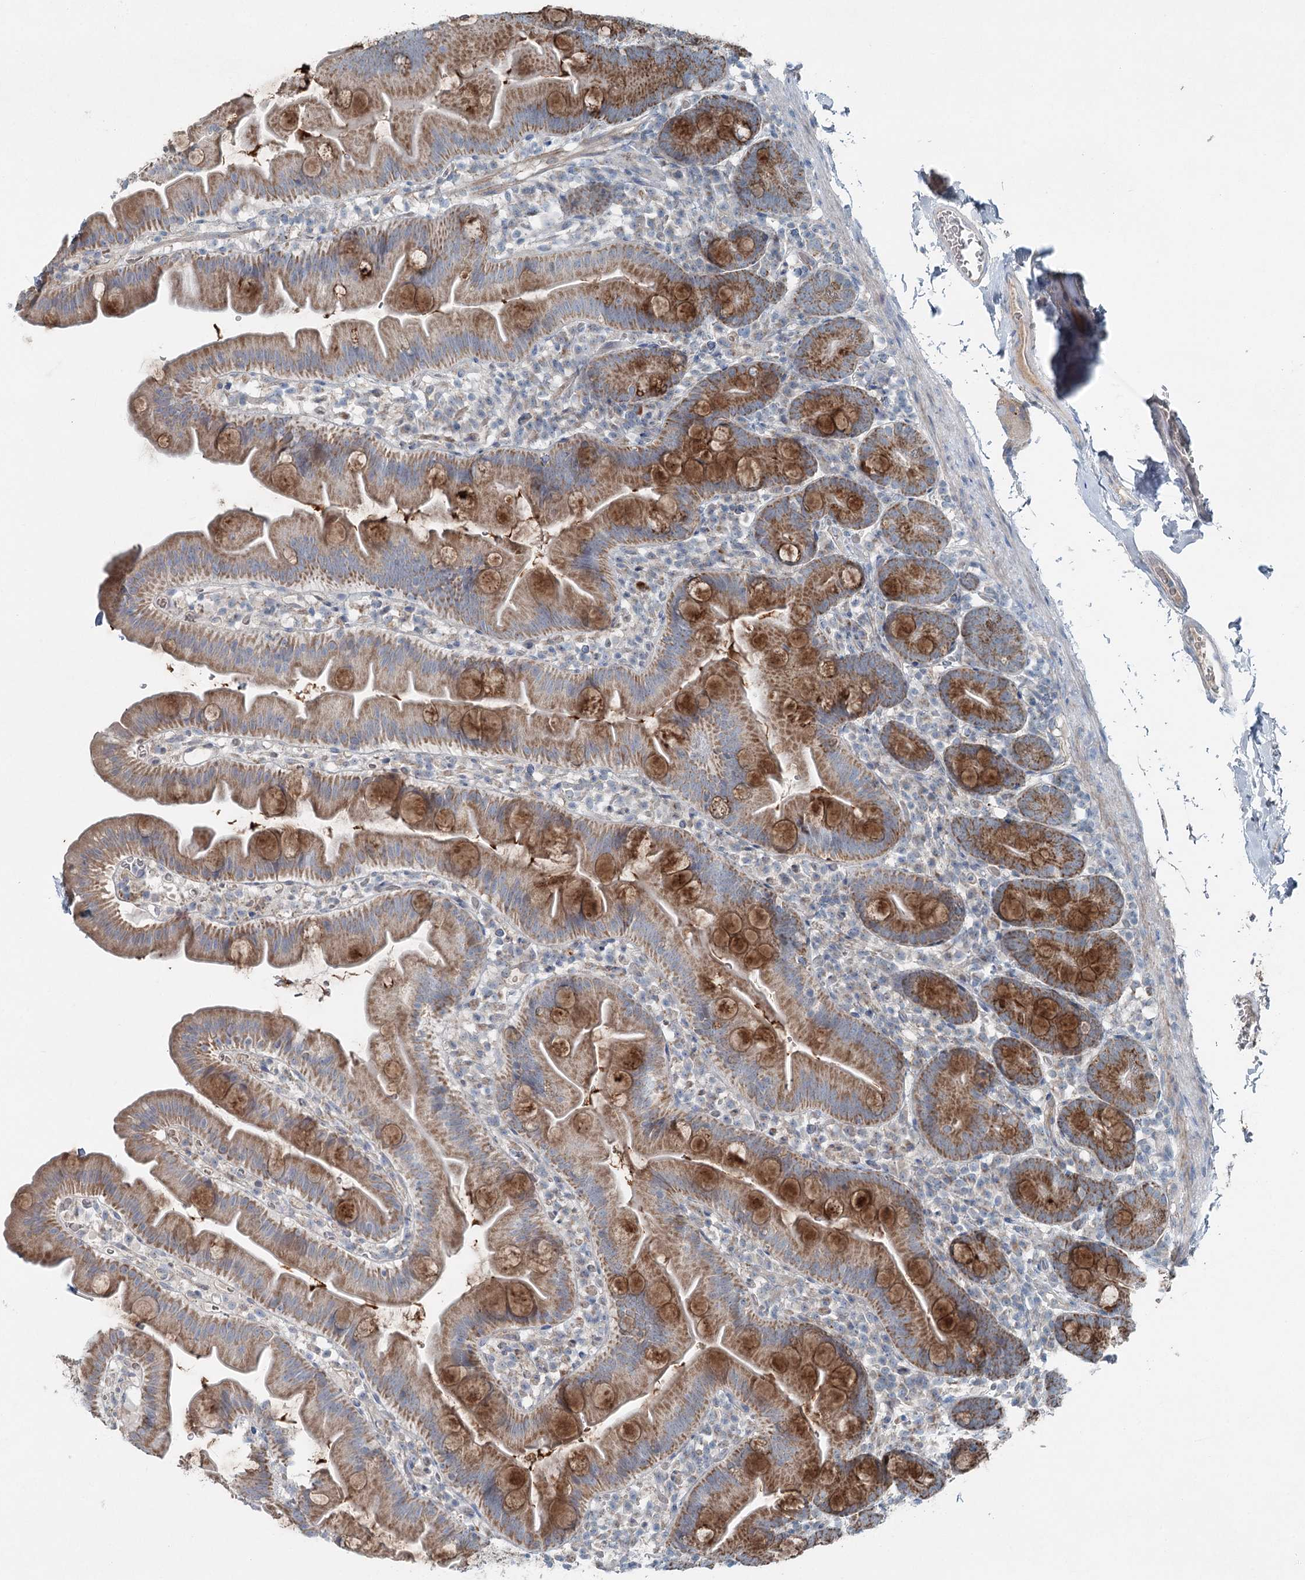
{"staining": {"intensity": "strong", "quantity": ">75%", "location": "cytoplasmic/membranous"}, "tissue": "small intestine", "cell_type": "Glandular cells", "image_type": "normal", "snomed": [{"axis": "morphology", "description": "Normal tissue, NOS"}, {"axis": "topography", "description": "Small intestine"}], "caption": "Immunohistochemistry (IHC) histopathology image of normal human small intestine stained for a protein (brown), which reveals high levels of strong cytoplasmic/membranous positivity in about >75% of glandular cells.", "gene": "CHCHD5", "patient": {"sex": "female", "age": 68}}